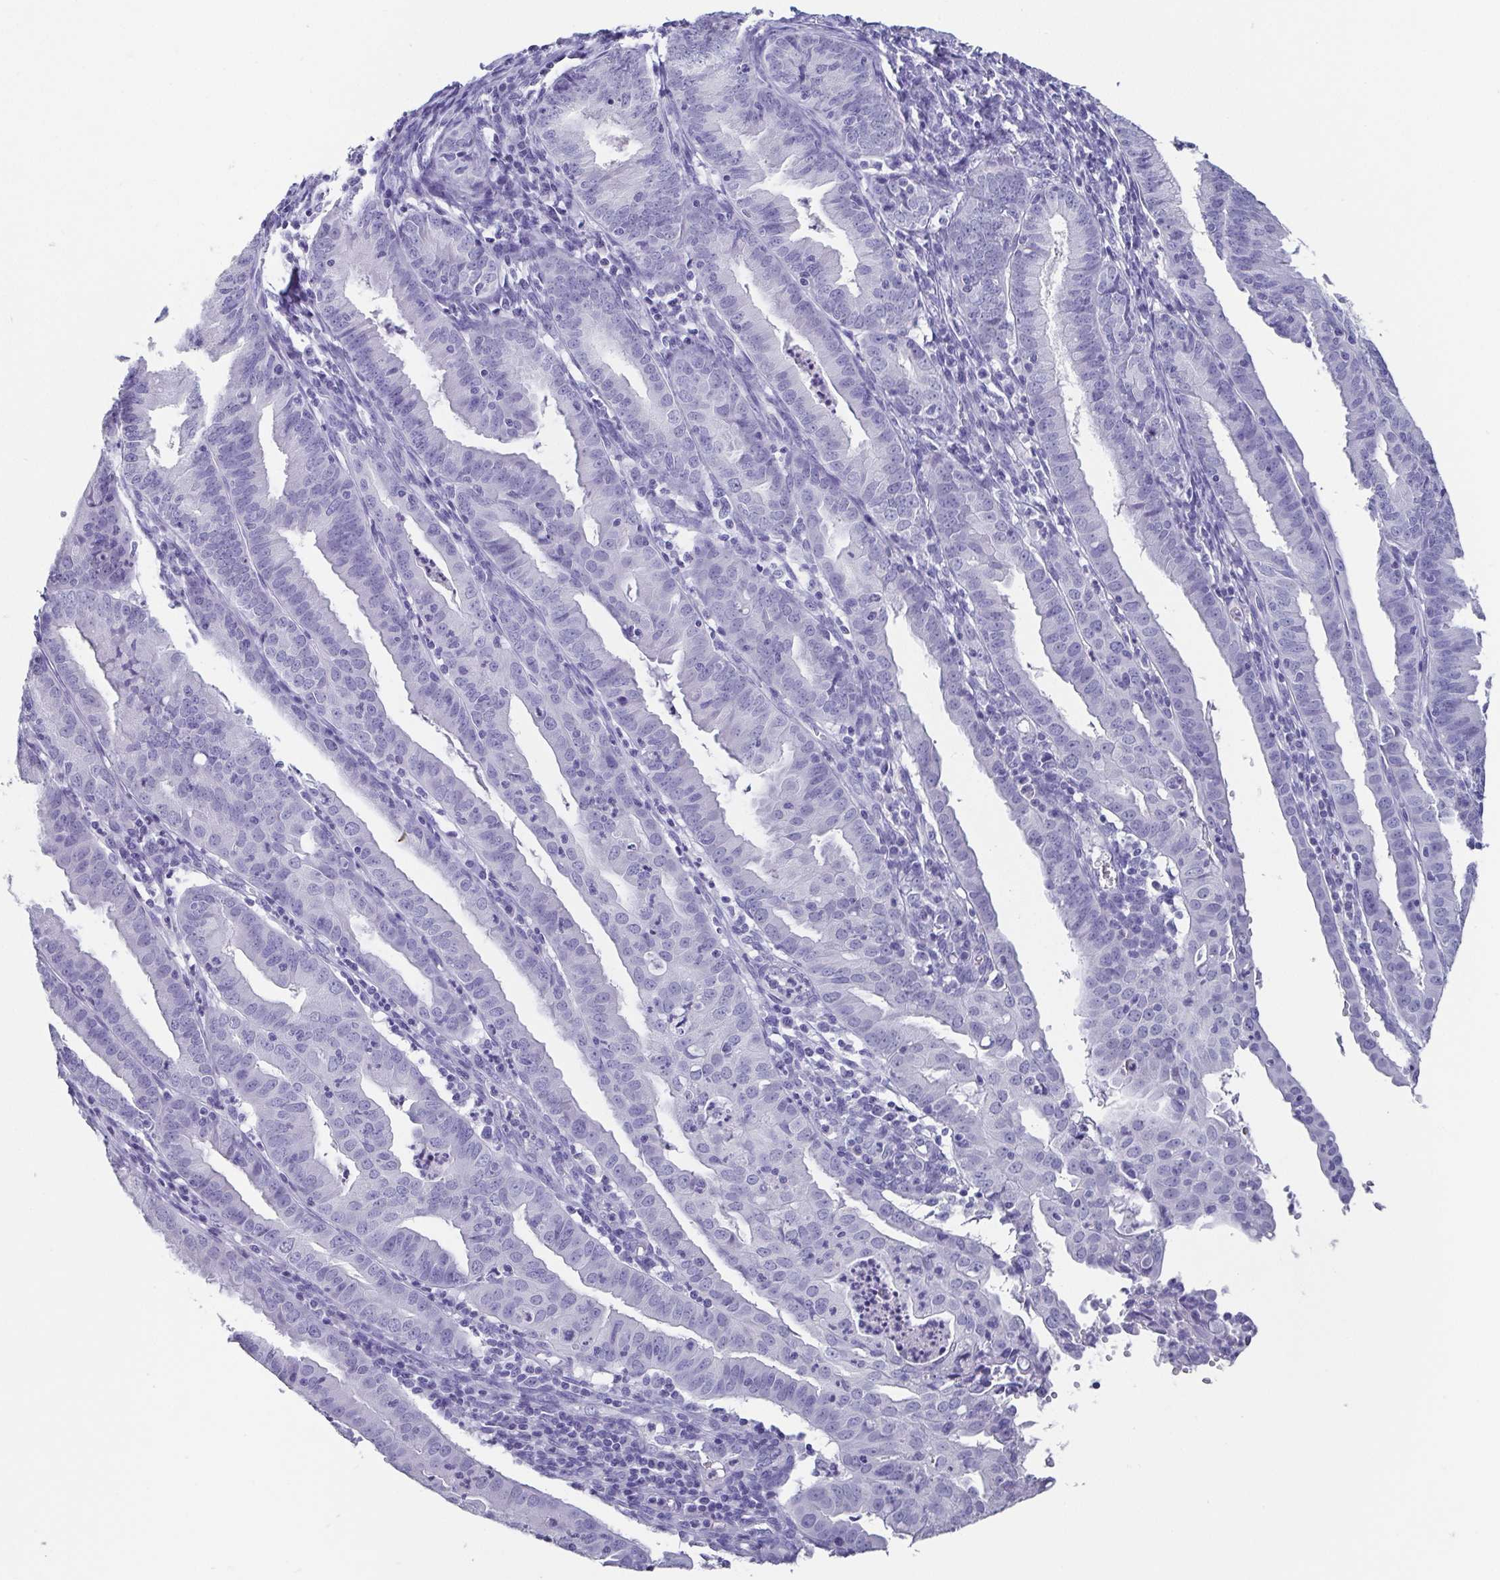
{"staining": {"intensity": "negative", "quantity": "none", "location": "none"}, "tissue": "endometrial cancer", "cell_type": "Tumor cells", "image_type": "cancer", "snomed": [{"axis": "morphology", "description": "Adenocarcinoma, NOS"}, {"axis": "topography", "description": "Endometrium"}], "caption": "Human endometrial cancer stained for a protein using IHC displays no staining in tumor cells.", "gene": "SCGN", "patient": {"sex": "female", "age": 60}}